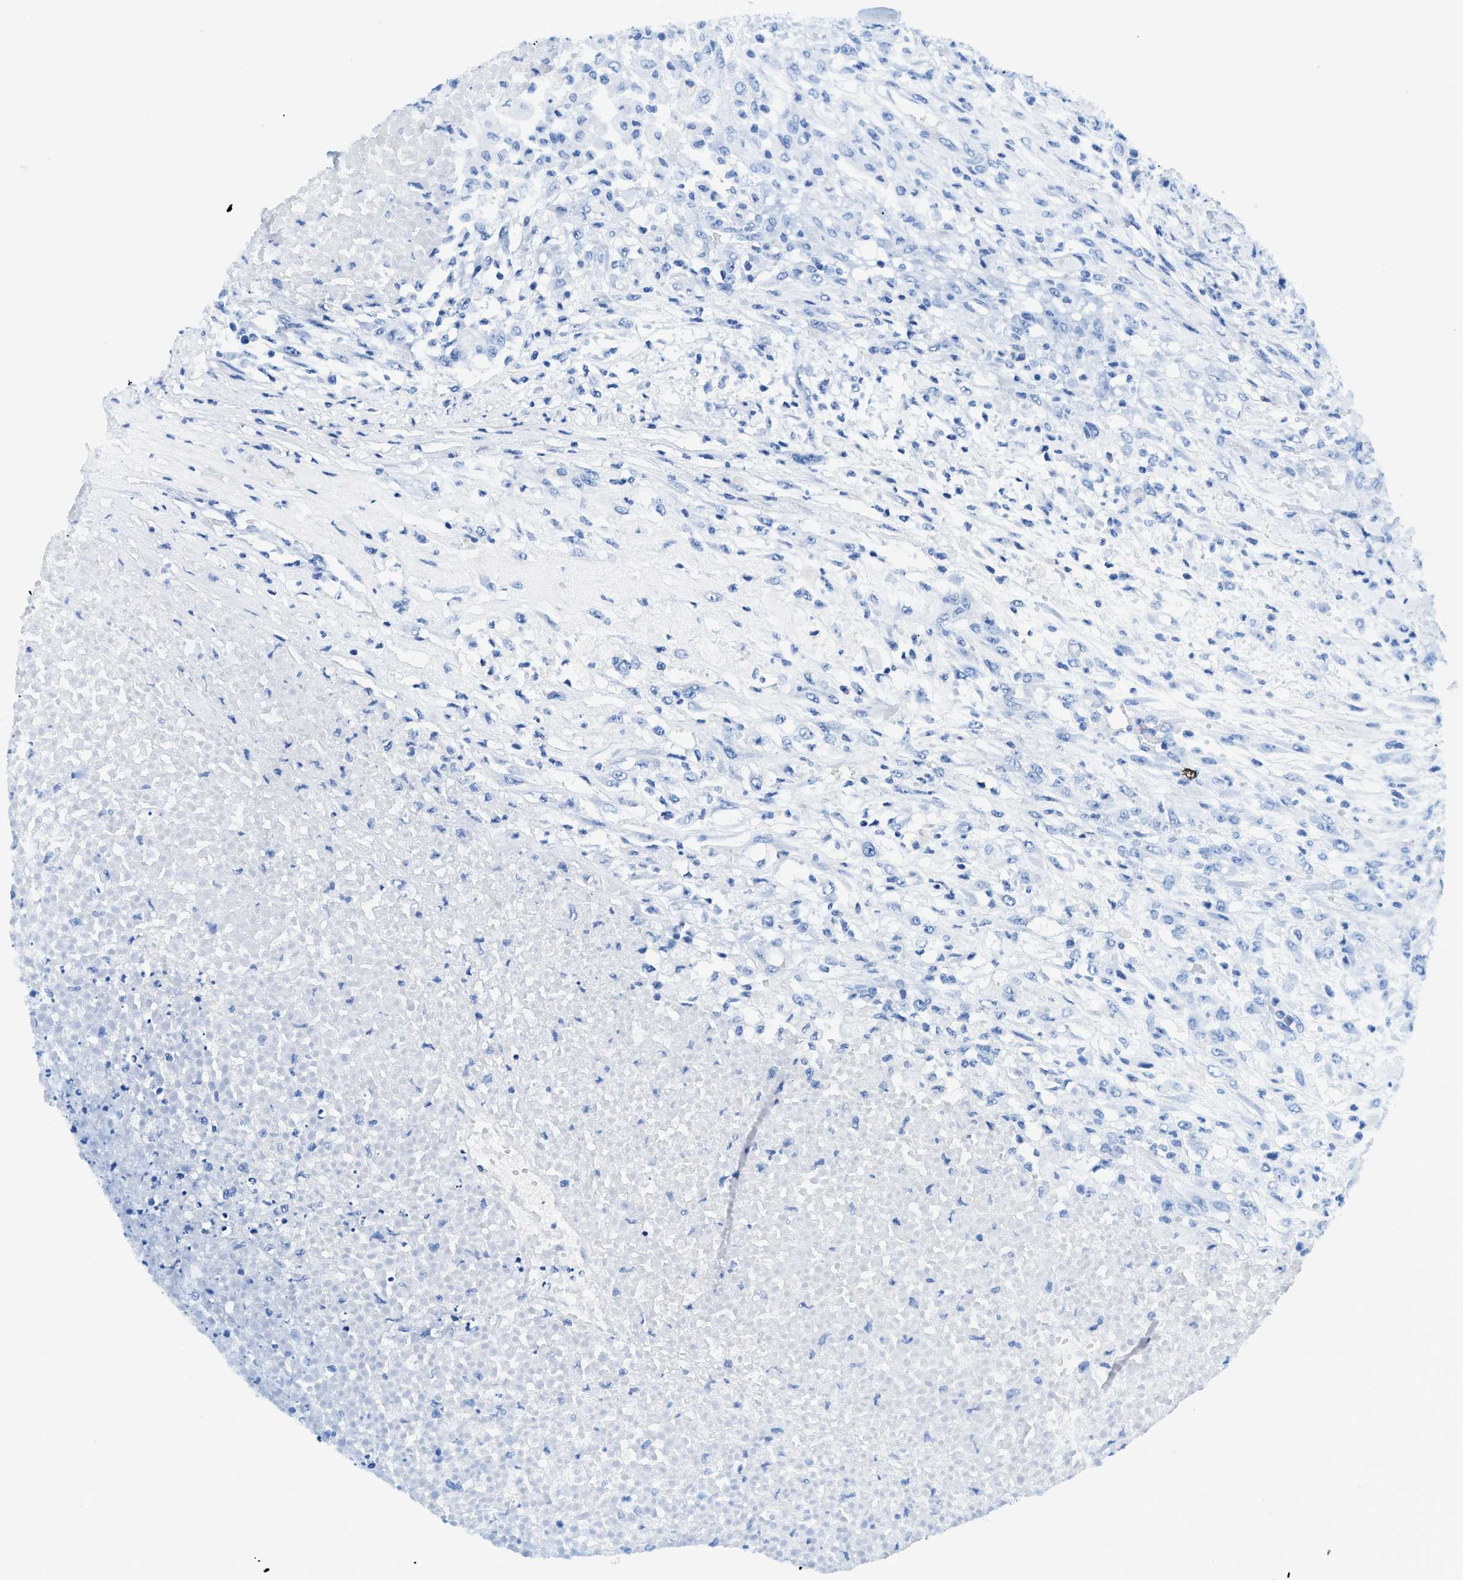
{"staining": {"intensity": "negative", "quantity": "none", "location": "none"}, "tissue": "testis cancer", "cell_type": "Tumor cells", "image_type": "cancer", "snomed": [{"axis": "morphology", "description": "Seminoma, NOS"}, {"axis": "topography", "description": "Testis"}], "caption": "Immunohistochemistry of human testis cancer (seminoma) exhibits no expression in tumor cells. The staining was performed using DAB (3,3'-diaminobenzidine) to visualize the protein expression in brown, while the nuclei were stained in blue with hematoxylin (Magnification: 20x).", "gene": "SLC10A6", "patient": {"sex": "male", "age": 59}}